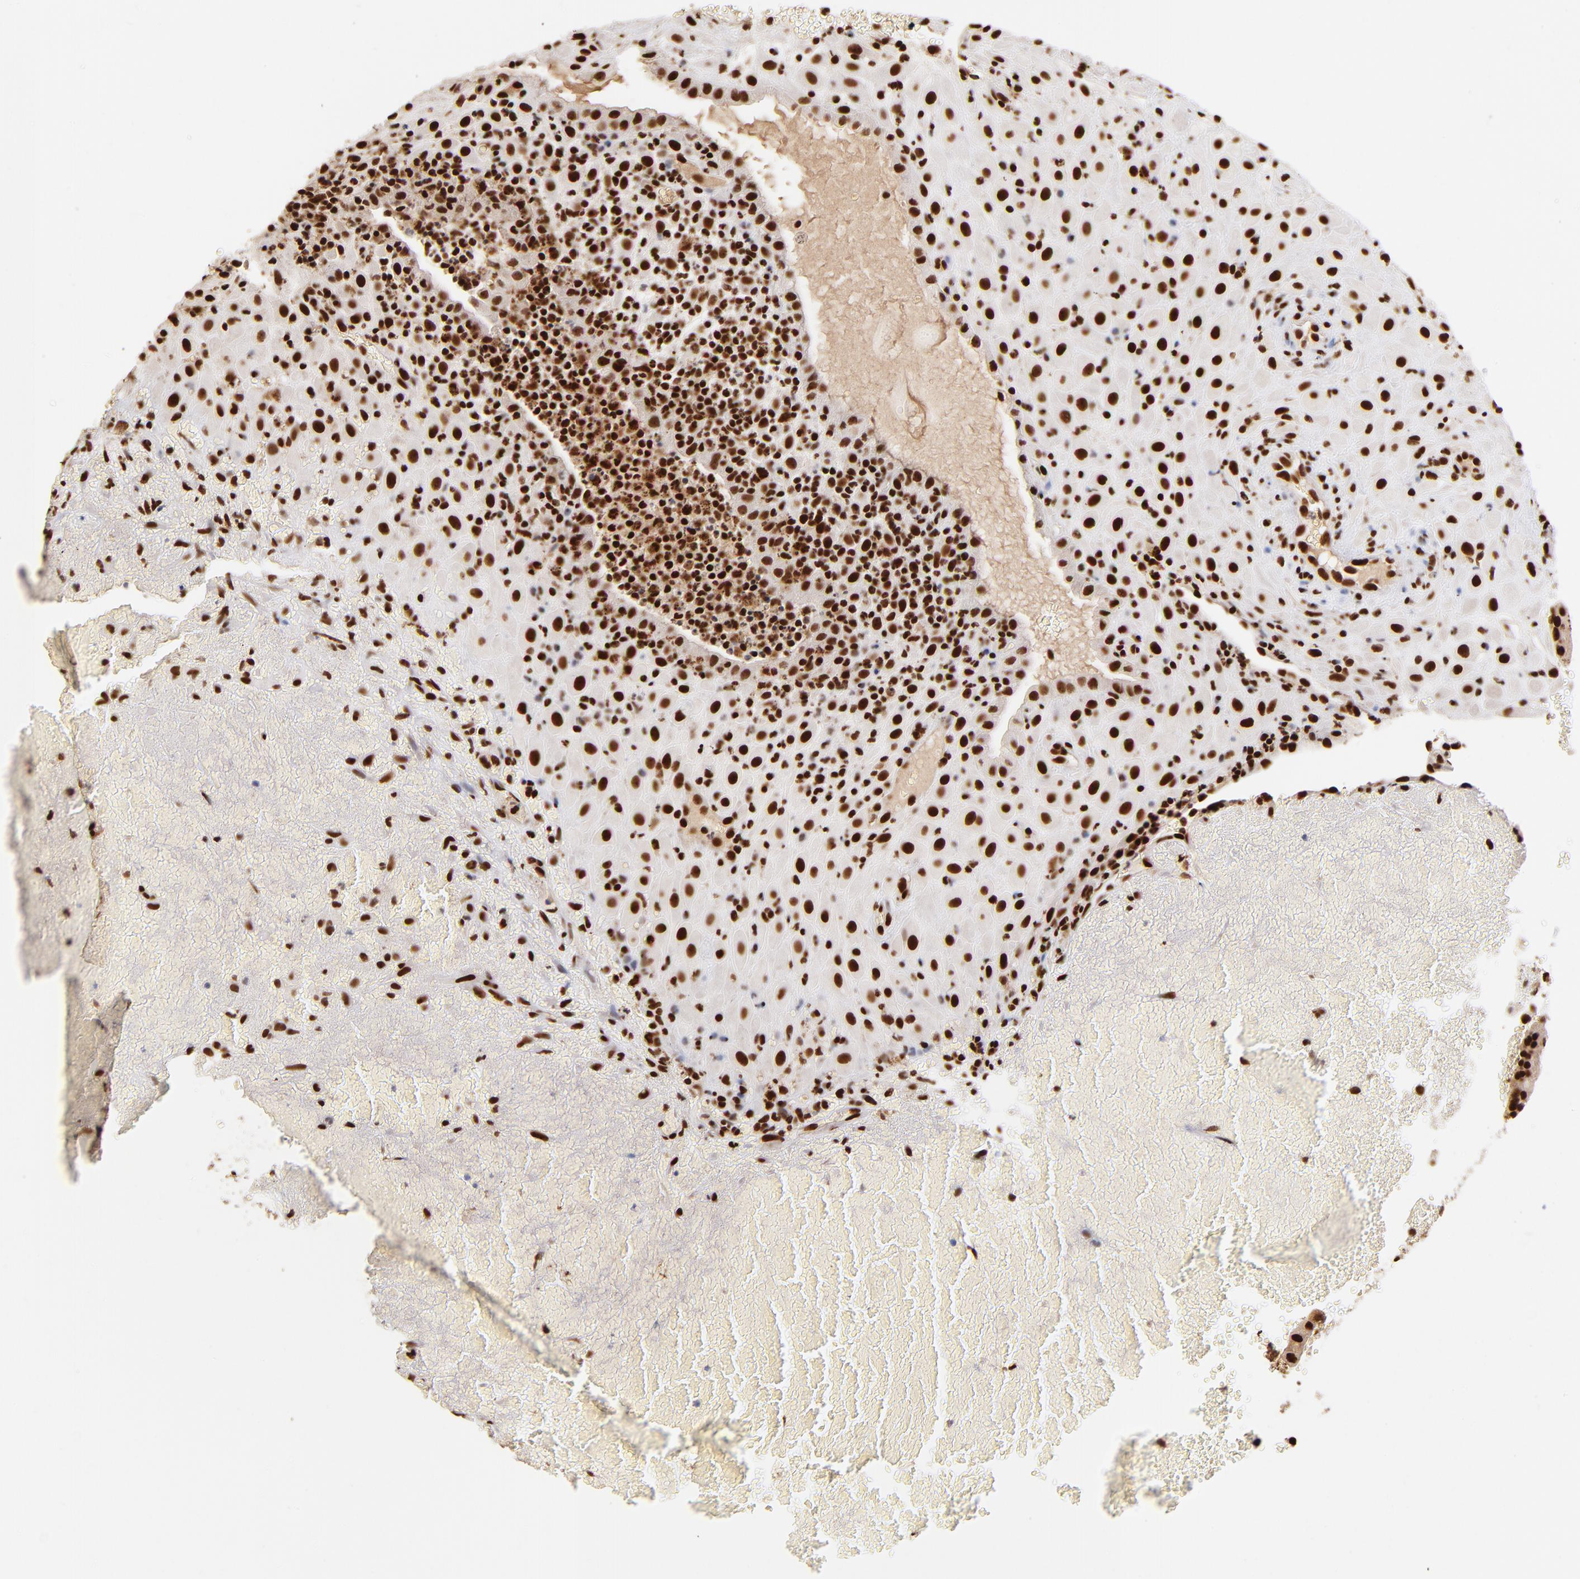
{"staining": {"intensity": "strong", "quantity": ">75%", "location": "nuclear"}, "tissue": "placenta", "cell_type": "Decidual cells", "image_type": "normal", "snomed": [{"axis": "morphology", "description": "Normal tissue, NOS"}, {"axis": "topography", "description": "Placenta"}], "caption": "A photomicrograph showing strong nuclear staining in approximately >75% of decidual cells in unremarkable placenta, as visualized by brown immunohistochemical staining.", "gene": "ZNF146", "patient": {"sex": "female", "age": 19}}